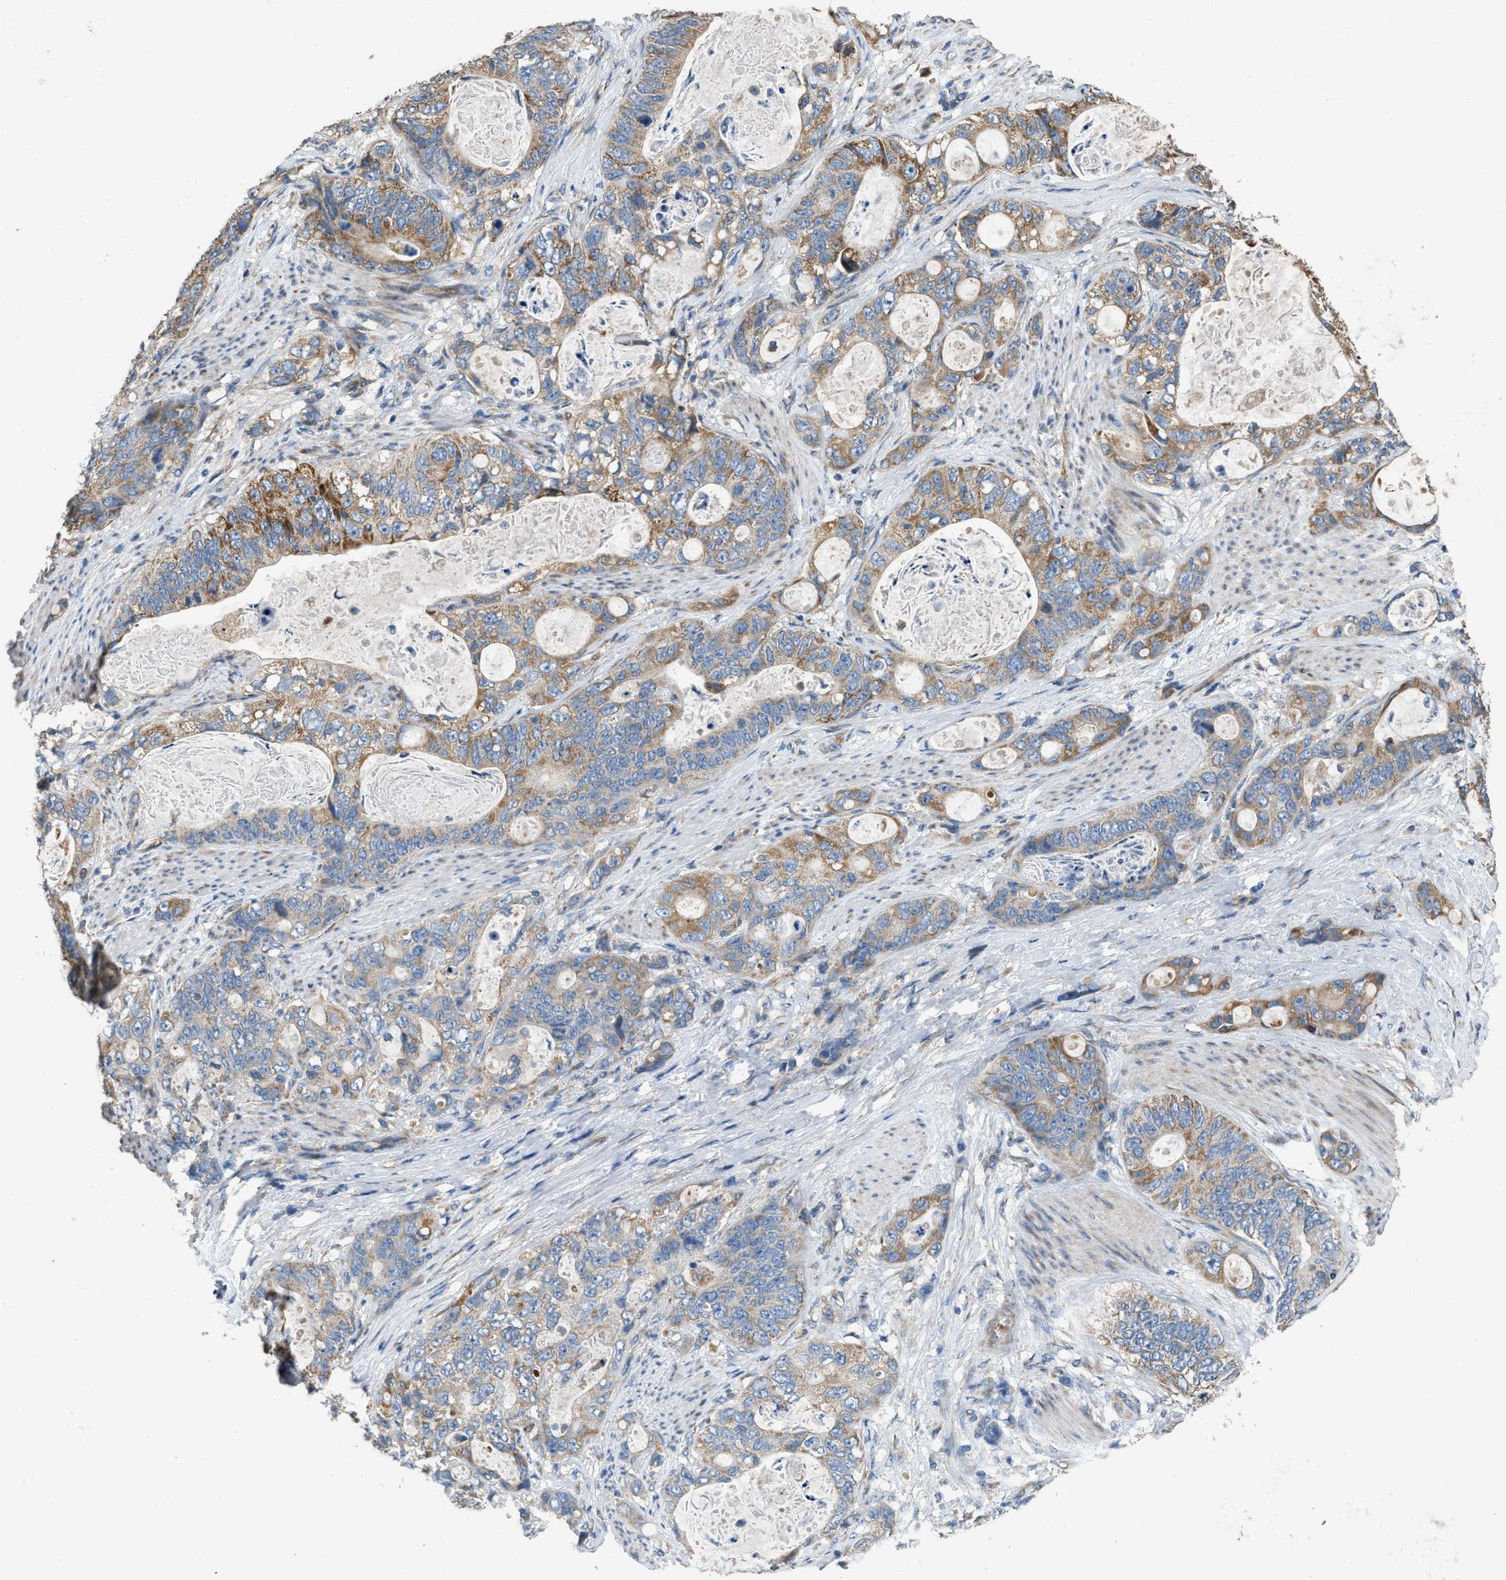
{"staining": {"intensity": "moderate", "quantity": ">75%", "location": "cytoplasmic/membranous"}, "tissue": "stomach cancer", "cell_type": "Tumor cells", "image_type": "cancer", "snomed": [{"axis": "morphology", "description": "Normal tissue, NOS"}, {"axis": "morphology", "description": "Adenocarcinoma, NOS"}, {"axis": "topography", "description": "Stomach"}], "caption": "Immunohistochemistry (IHC) staining of stomach adenocarcinoma, which exhibits medium levels of moderate cytoplasmic/membranous expression in about >75% of tumor cells indicating moderate cytoplasmic/membranous protein staining. The staining was performed using DAB (3,3'-diaminobenzidine) (brown) for protein detection and nuclei were counterstained in hematoxylin (blue).", "gene": "TMEM150A", "patient": {"sex": "female", "age": 89}}